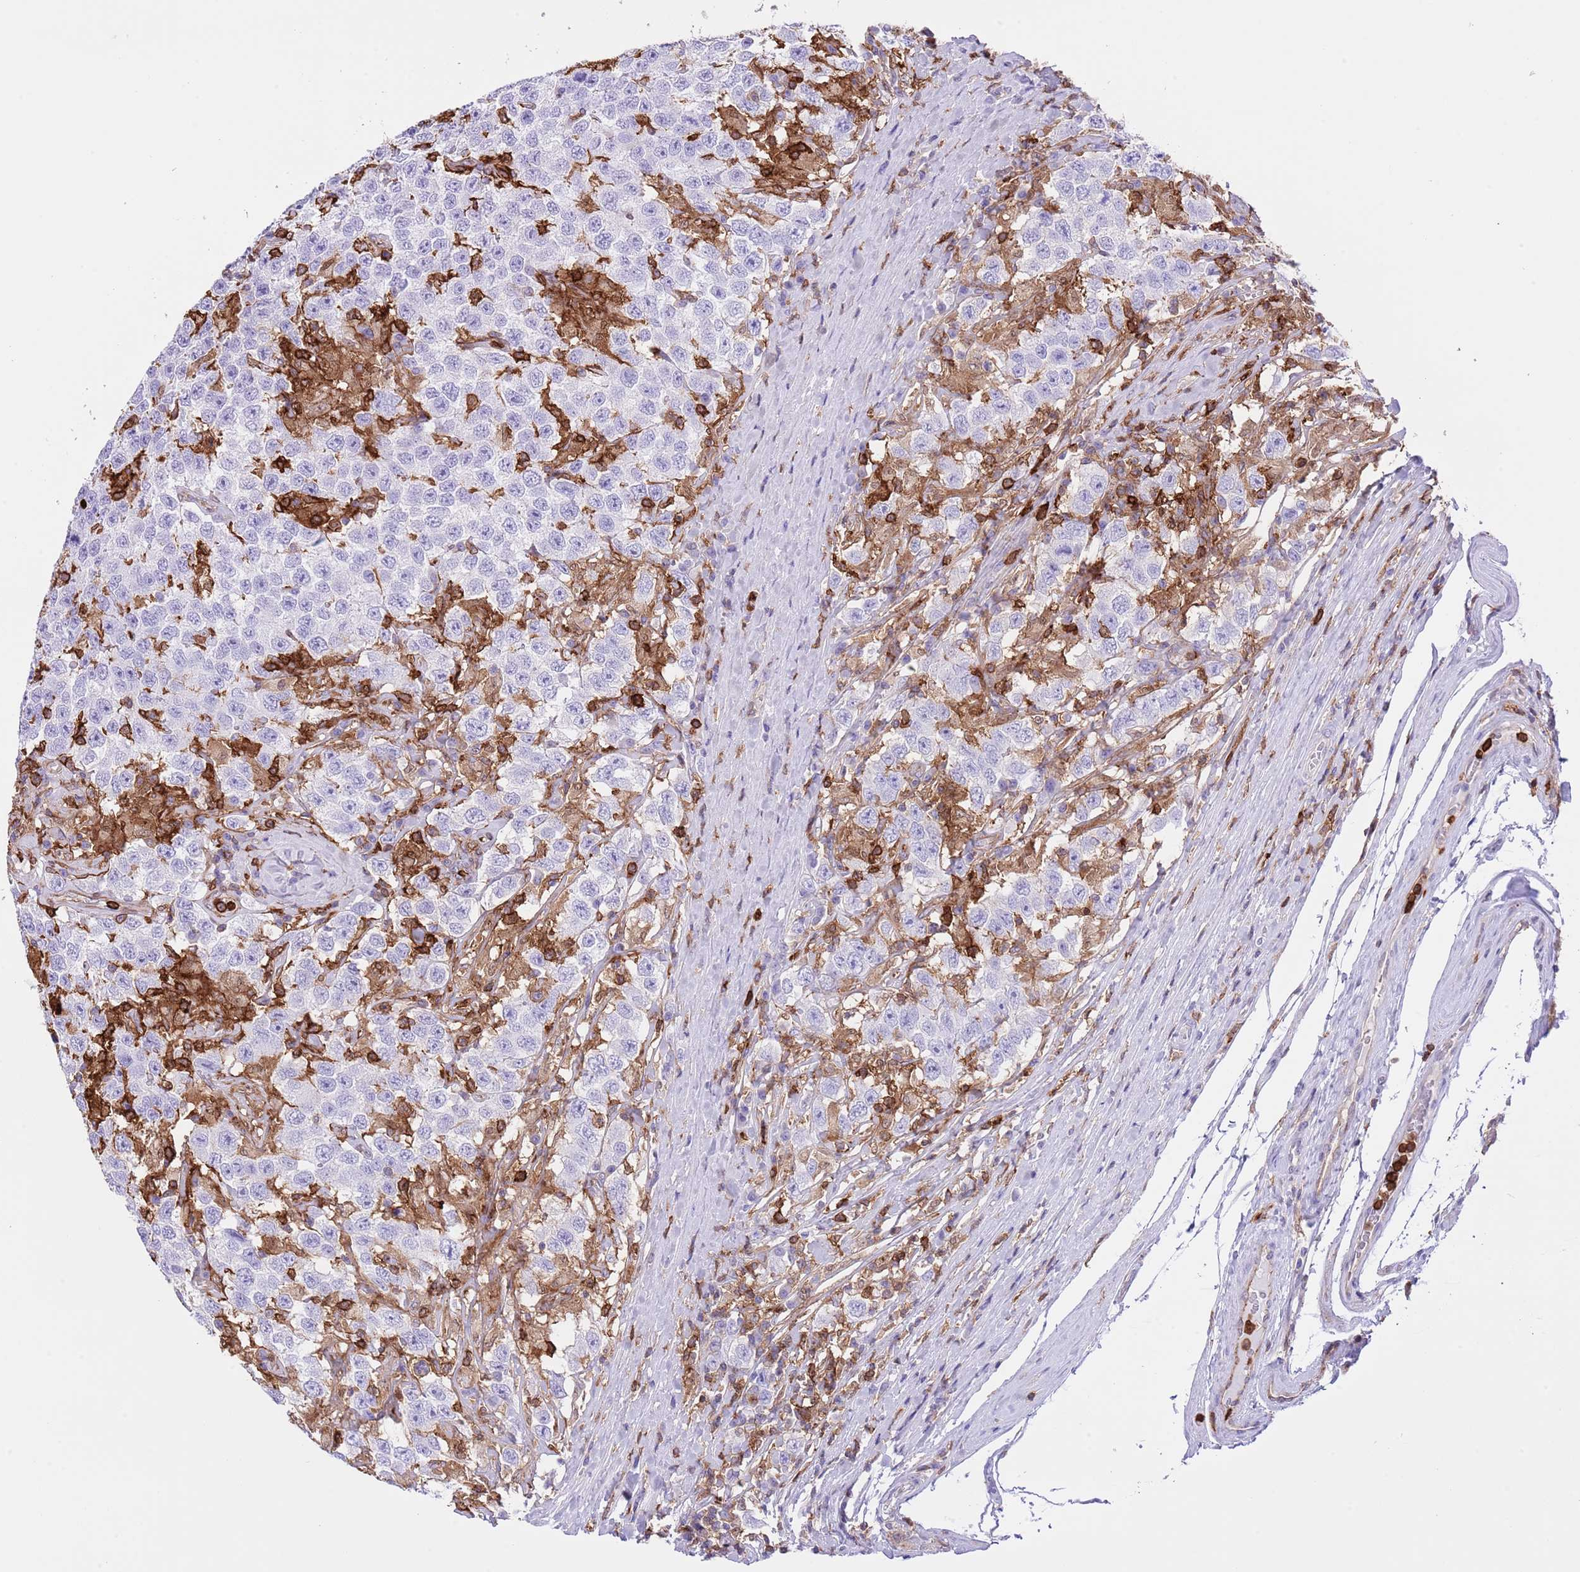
{"staining": {"intensity": "negative", "quantity": "none", "location": "none"}, "tissue": "testis cancer", "cell_type": "Tumor cells", "image_type": "cancer", "snomed": [{"axis": "morphology", "description": "Seminoma, NOS"}, {"axis": "topography", "description": "Testis"}], "caption": "Immunohistochemical staining of testis cancer exhibits no significant expression in tumor cells. Brightfield microscopy of immunohistochemistry stained with DAB (brown) and hematoxylin (blue), captured at high magnification.", "gene": "EFHD2", "patient": {"sex": "male", "age": 41}}